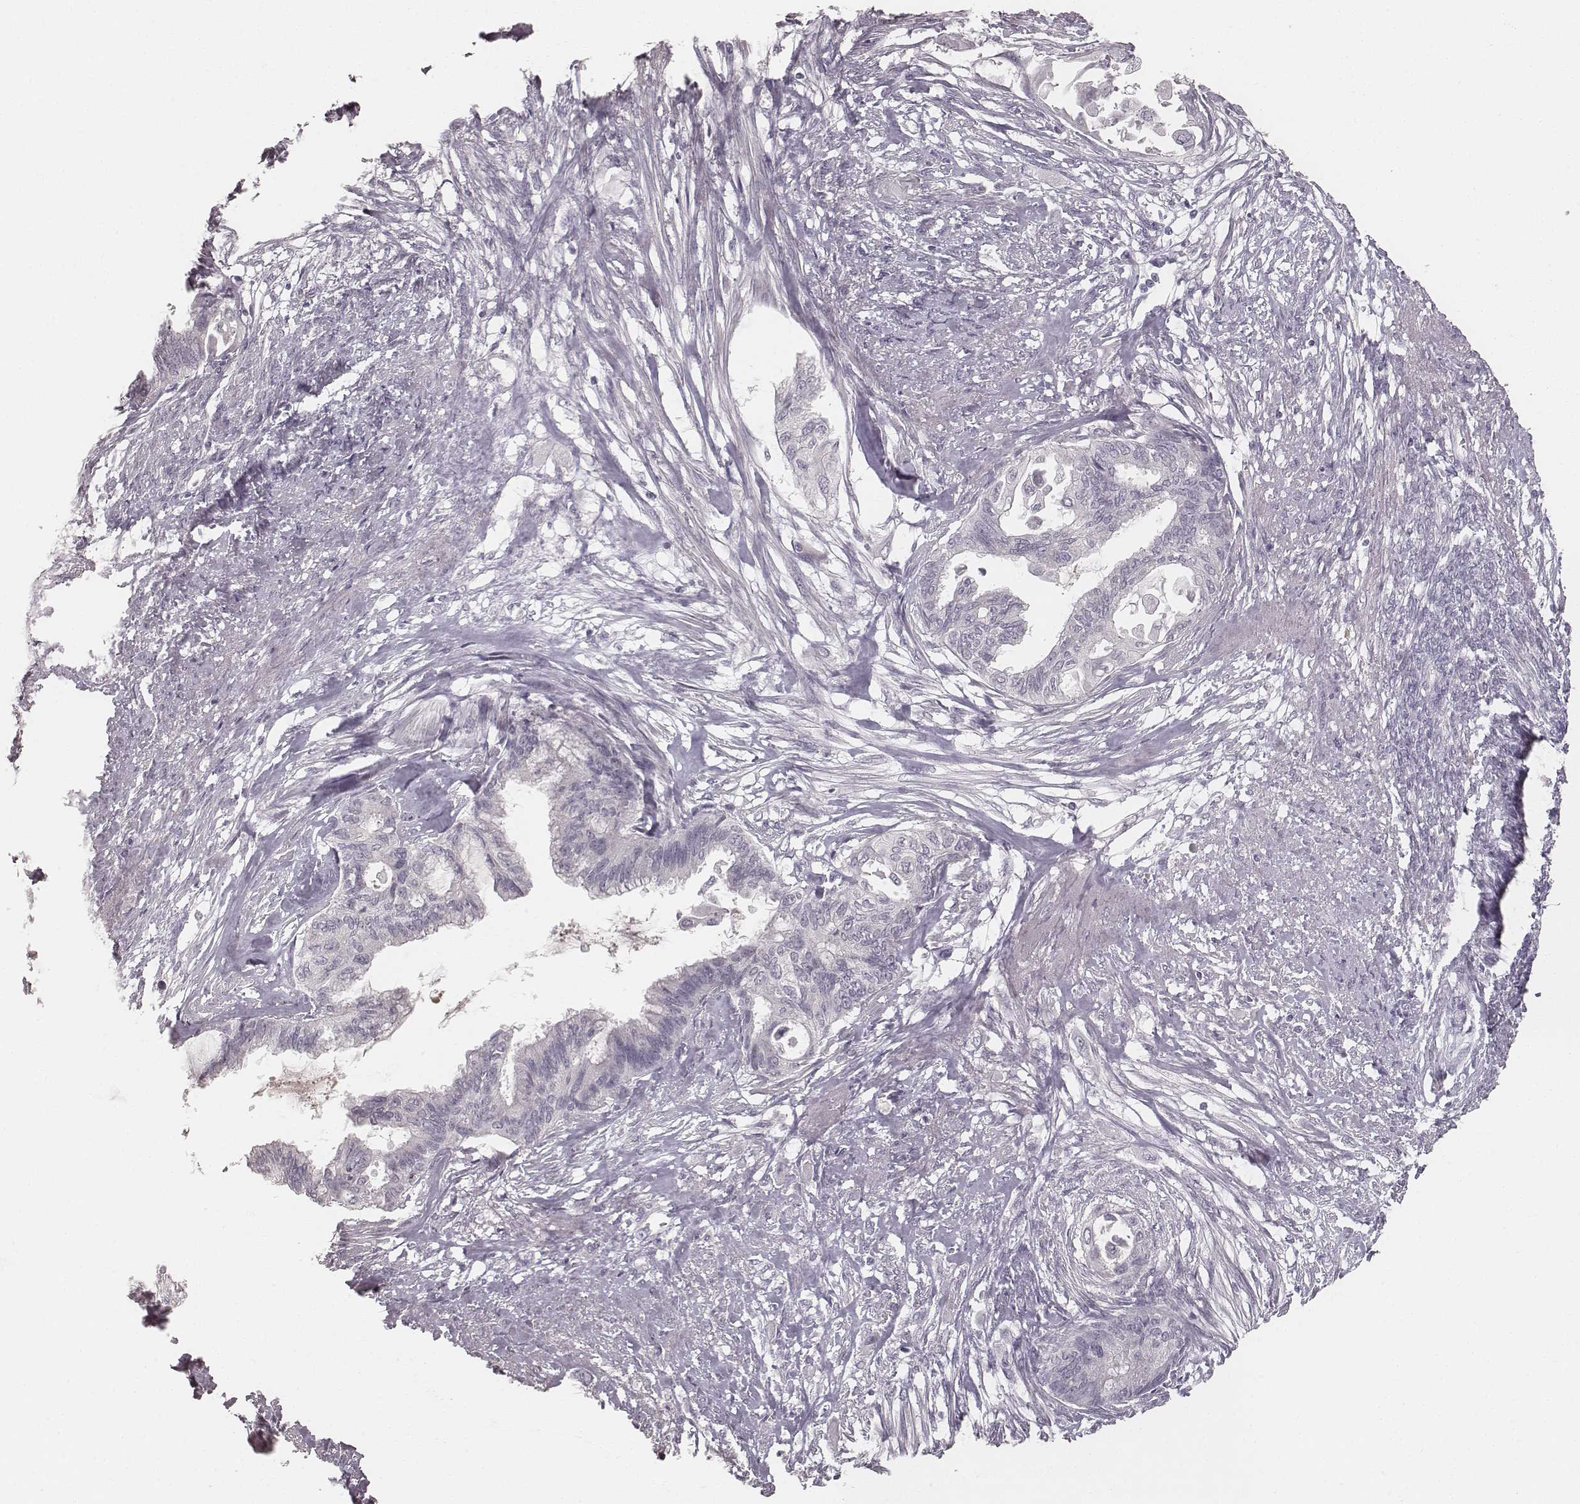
{"staining": {"intensity": "negative", "quantity": "none", "location": "none"}, "tissue": "endometrial cancer", "cell_type": "Tumor cells", "image_type": "cancer", "snomed": [{"axis": "morphology", "description": "Adenocarcinoma, NOS"}, {"axis": "topography", "description": "Endometrium"}], "caption": "Immunohistochemistry photomicrograph of human endometrial adenocarcinoma stained for a protein (brown), which displays no staining in tumor cells.", "gene": "LY6K", "patient": {"sex": "female", "age": 86}}